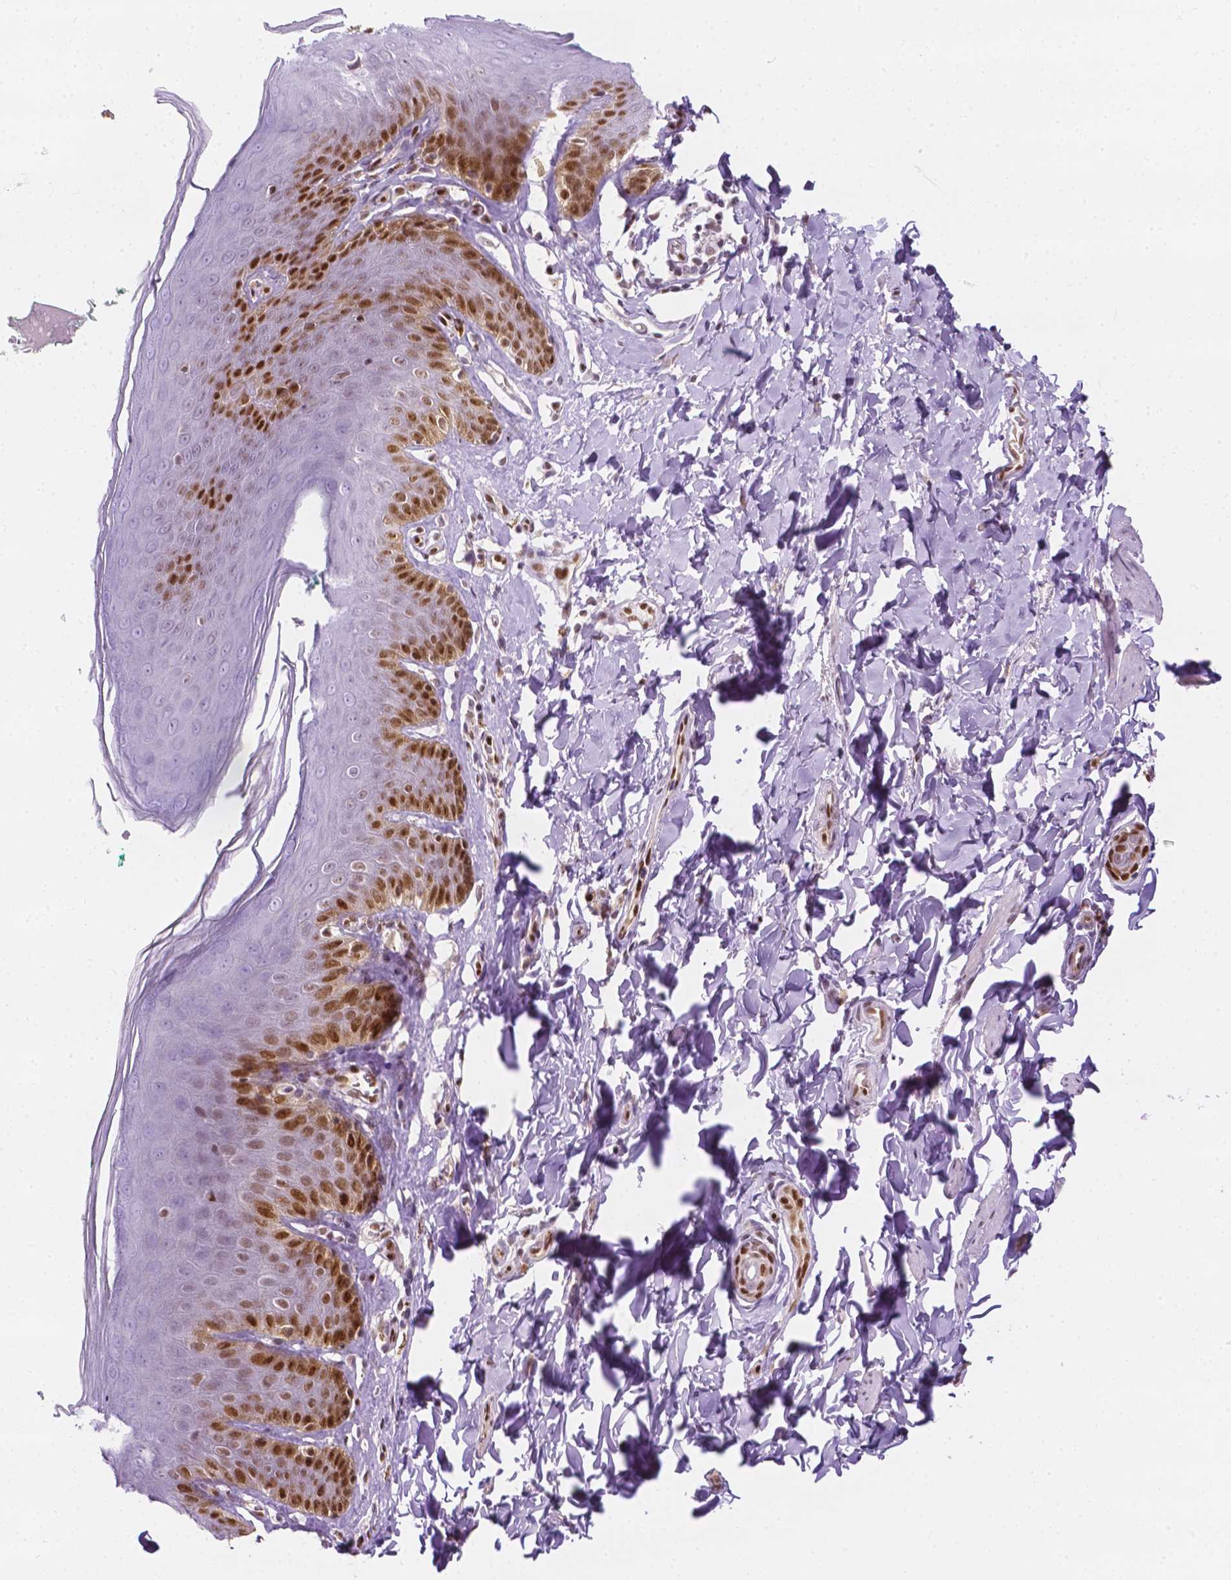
{"staining": {"intensity": "moderate", "quantity": "25%-75%", "location": "nuclear"}, "tissue": "skin", "cell_type": "Epidermal cells", "image_type": "normal", "snomed": [{"axis": "morphology", "description": "Normal tissue, NOS"}, {"axis": "topography", "description": "Vulva"}, {"axis": "topography", "description": "Peripheral nerve tissue"}], "caption": "DAB immunohistochemical staining of unremarkable human skin demonstrates moderate nuclear protein staining in about 25%-75% of epidermal cells.", "gene": "ERF", "patient": {"sex": "female", "age": 66}}